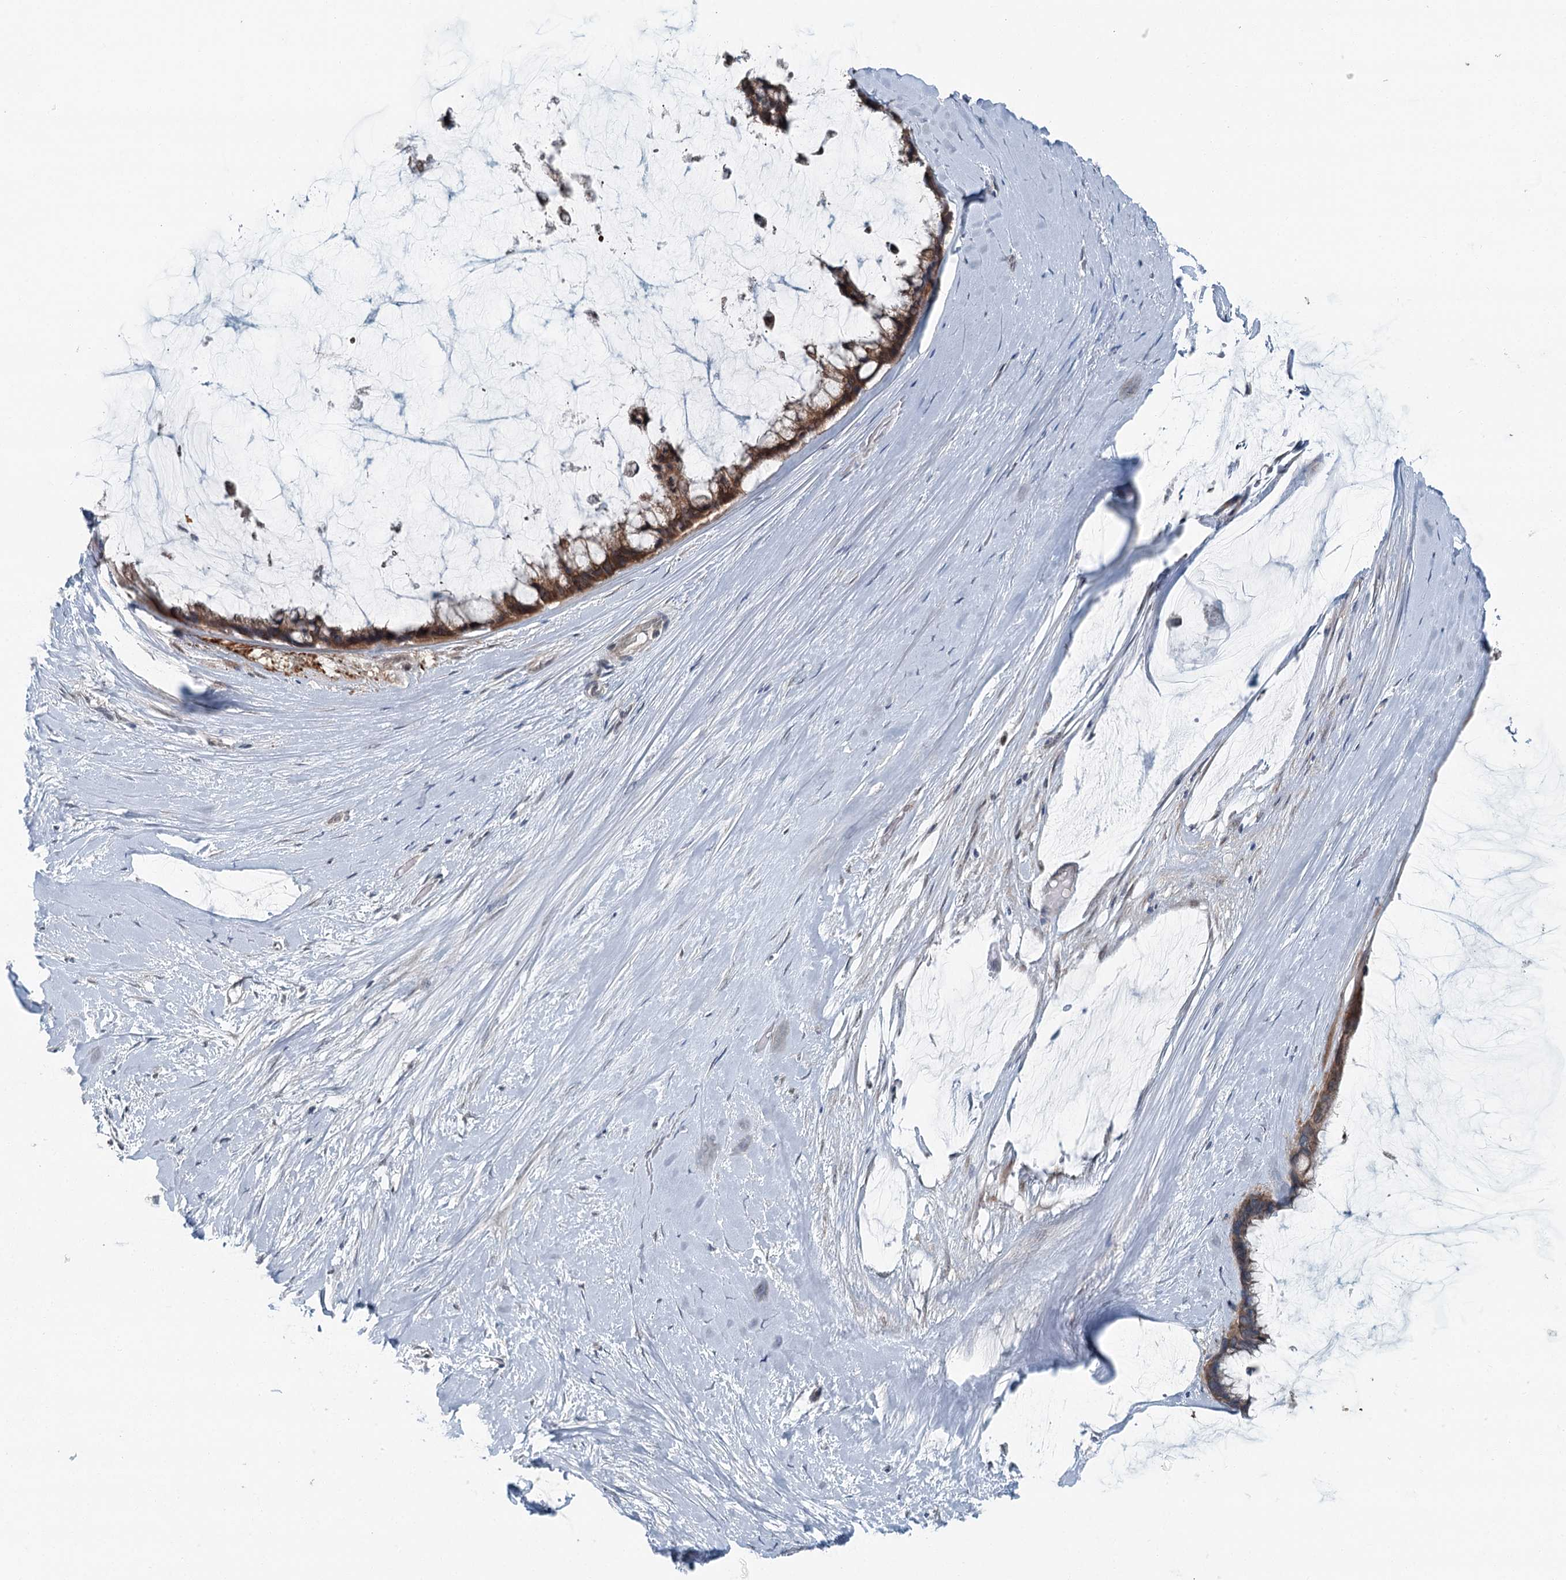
{"staining": {"intensity": "moderate", "quantity": ">75%", "location": "cytoplasmic/membranous"}, "tissue": "ovarian cancer", "cell_type": "Tumor cells", "image_type": "cancer", "snomed": [{"axis": "morphology", "description": "Cystadenocarcinoma, mucinous, NOS"}, {"axis": "topography", "description": "Ovary"}], "caption": "Moderate cytoplasmic/membranous expression for a protein is appreciated in about >75% of tumor cells of ovarian cancer using immunohistochemistry.", "gene": "WAPL", "patient": {"sex": "female", "age": 39}}